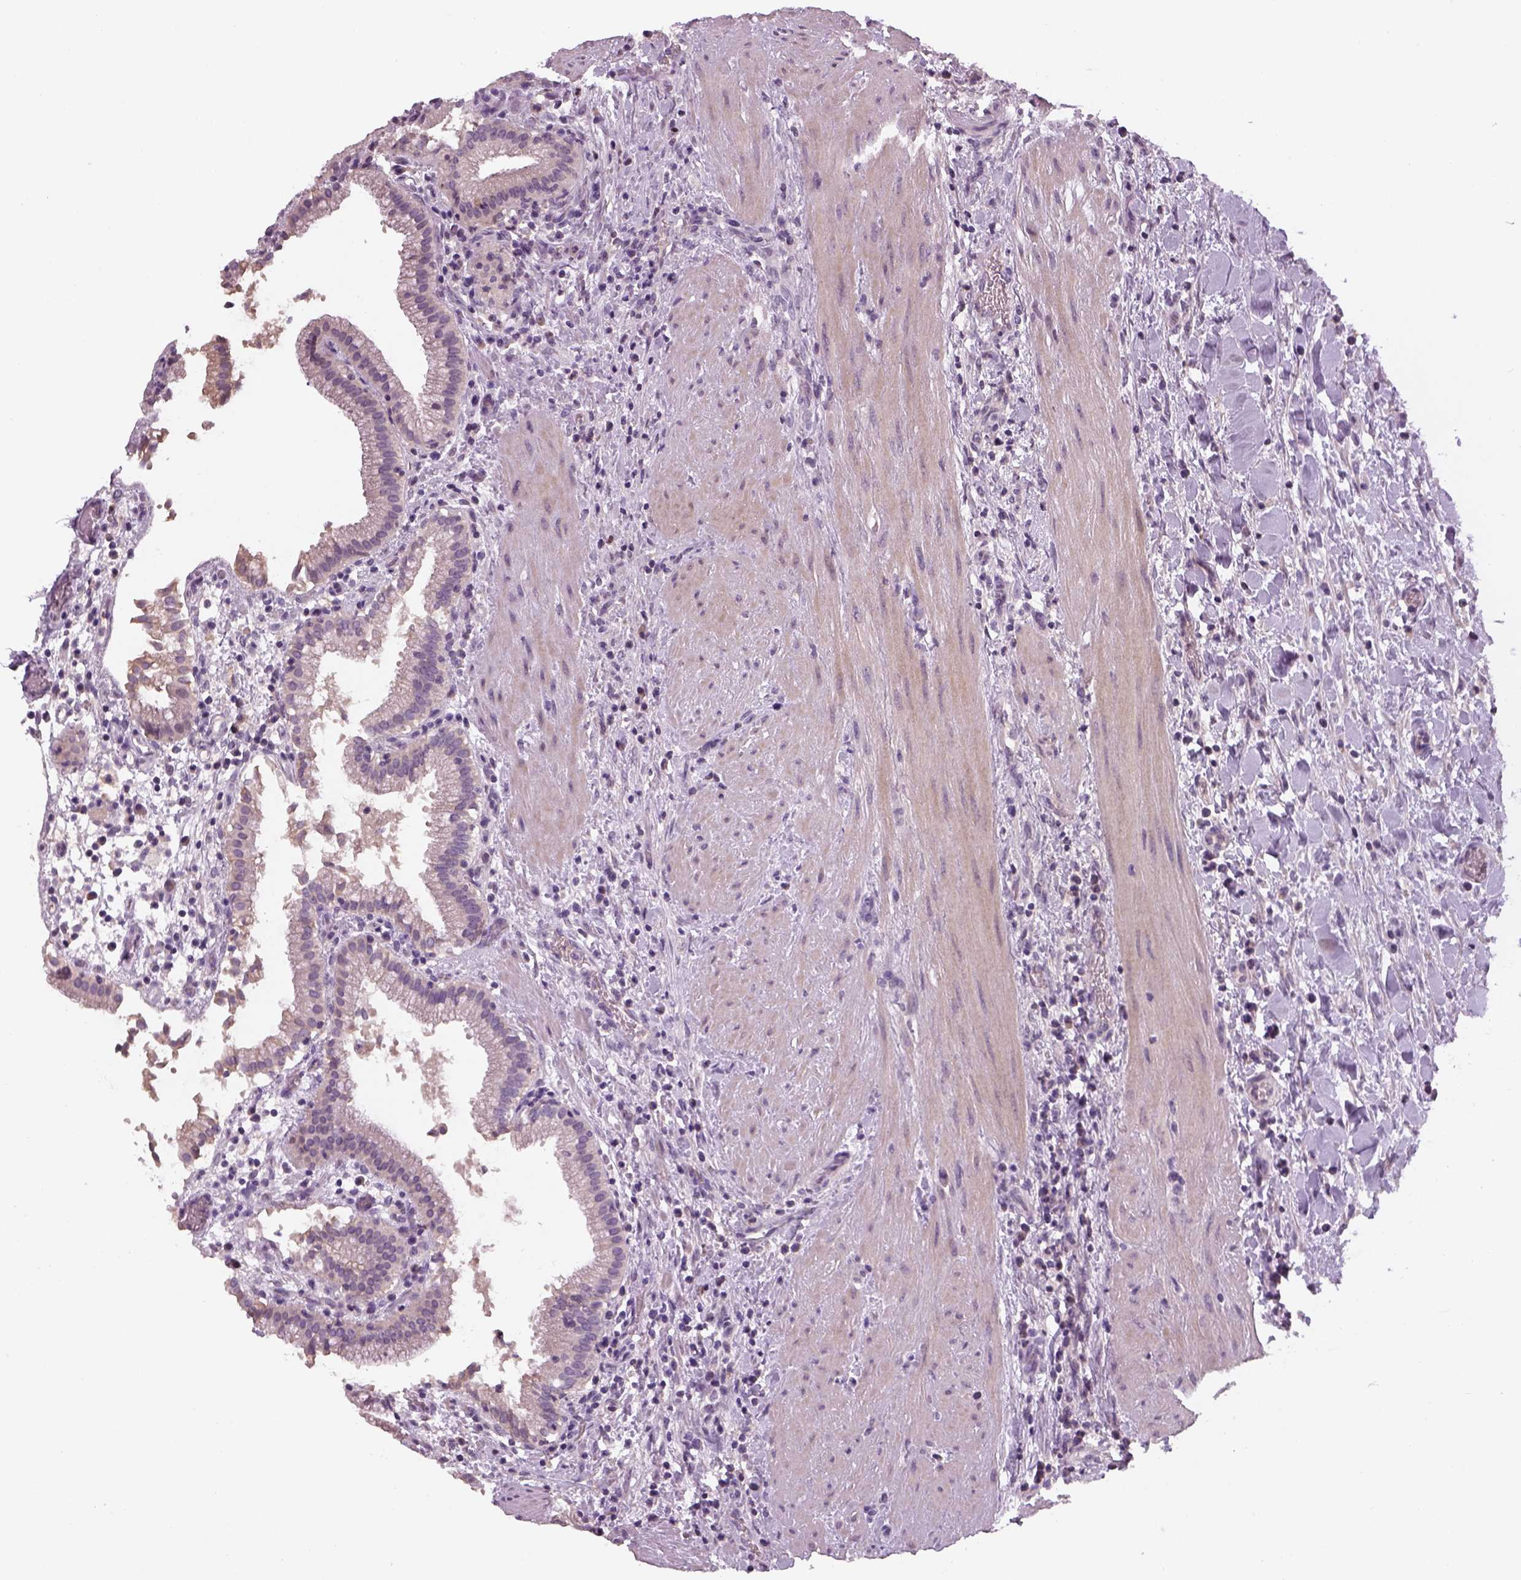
{"staining": {"intensity": "negative", "quantity": "none", "location": "none"}, "tissue": "gallbladder", "cell_type": "Glandular cells", "image_type": "normal", "snomed": [{"axis": "morphology", "description": "Normal tissue, NOS"}, {"axis": "topography", "description": "Gallbladder"}], "caption": "Glandular cells show no significant protein positivity in normal gallbladder. (DAB (3,3'-diaminobenzidine) immunohistochemistry, high magnification).", "gene": "GDNF", "patient": {"sex": "male", "age": 42}}